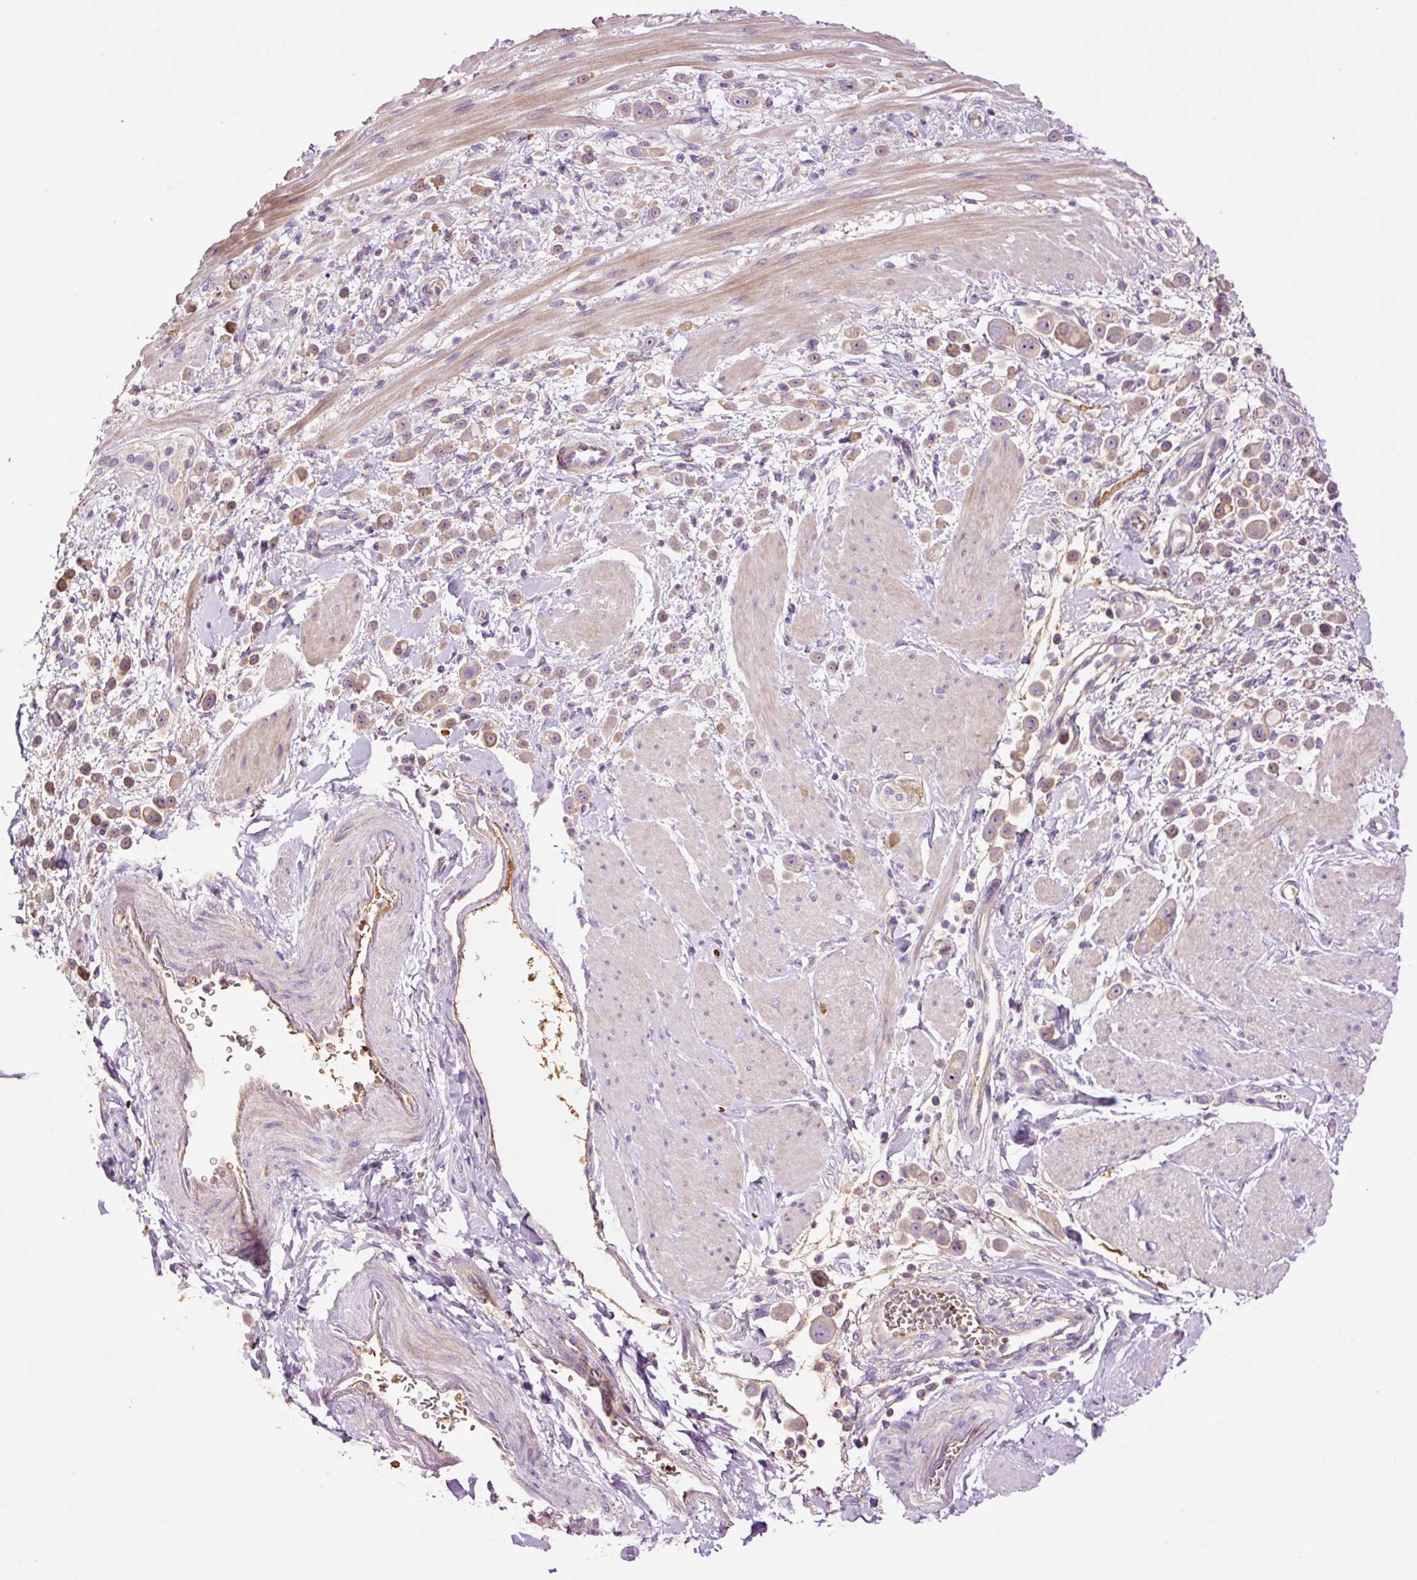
{"staining": {"intensity": "moderate", "quantity": ">75%", "location": "cytoplasmic/membranous,nuclear"}, "tissue": "pancreatic cancer", "cell_type": "Tumor cells", "image_type": "cancer", "snomed": [{"axis": "morphology", "description": "Normal tissue, NOS"}, {"axis": "morphology", "description": "Adenocarcinoma, NOS"}, {"axis": "topography", "description": "Pancreas"}], "caption": "A medium amount of moderate cytoplasmic/membranous and nuclear positivity is seen in approximately >75% of tumor cells in pancreatic cancer (adenocarcinoma) tissue.", "gene": "TMEM235", "patient": {"sex": "female", "age": 64}}